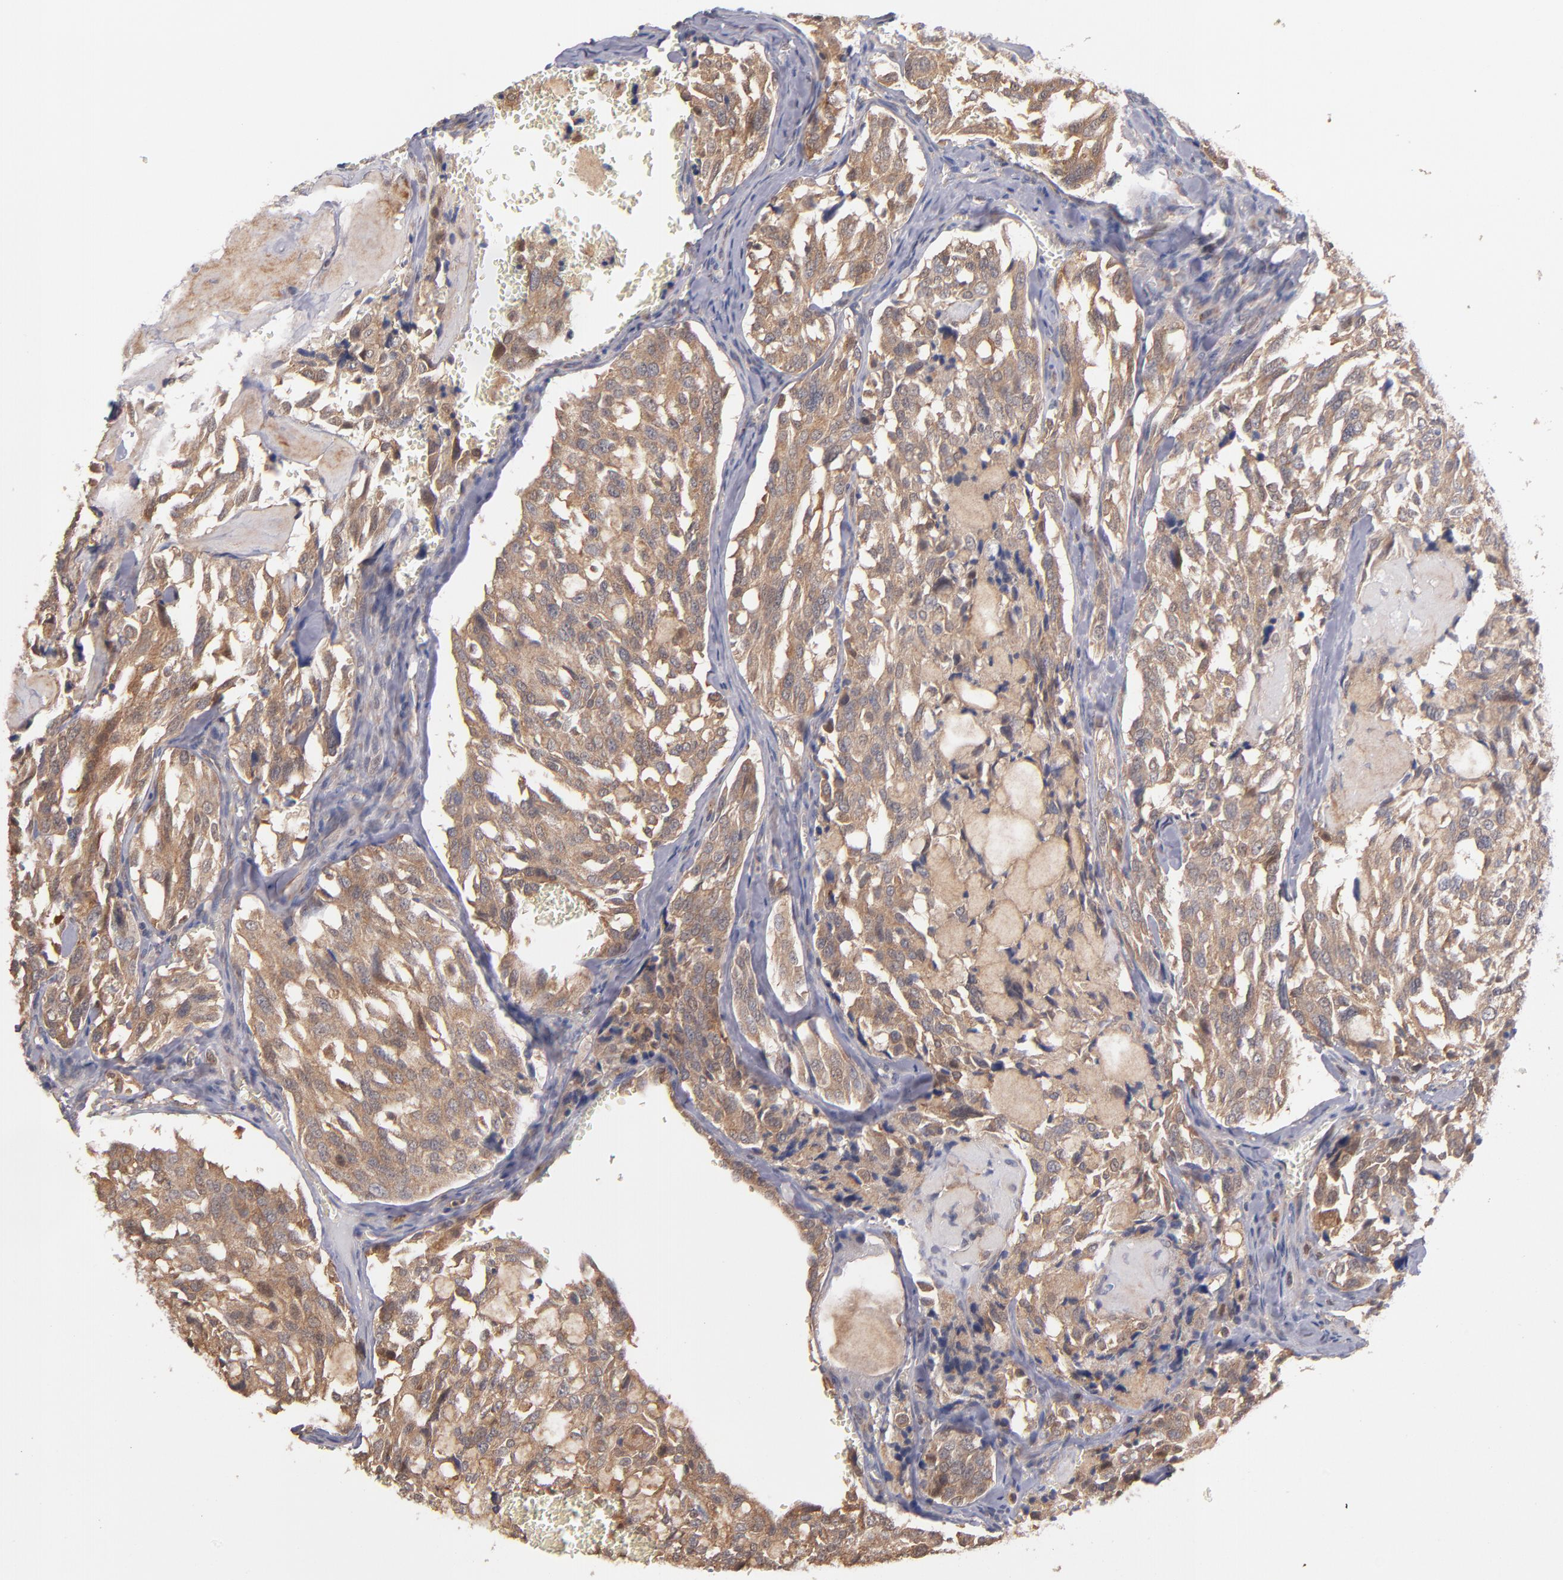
{"staining": {"intensity": "moderate", "quantity": ">75%", "location": "cytoplasmic/membranous"}, "tissue": "thyroid cancer", "cell_type": "Tumor cells", "image_type": "cancer", "snomed": [{"axis": "morphology", "description": "Carcinoma, NOS"}, {"axis": "morphology", "description": "Carcinoid, malignant, NOS"}, {"axis": "topography", "description": "Thyroid gland"}], "caption": "A brown stain highlights moderate cytoplasmic/membranous staining of a protein in carcinoma (thyroid) tumor cells. (DAB IHC, brown staining for protein, blue staining for nuclei).", "gene": "GMFG", "patient": {"sex": "male", "age": 33}}